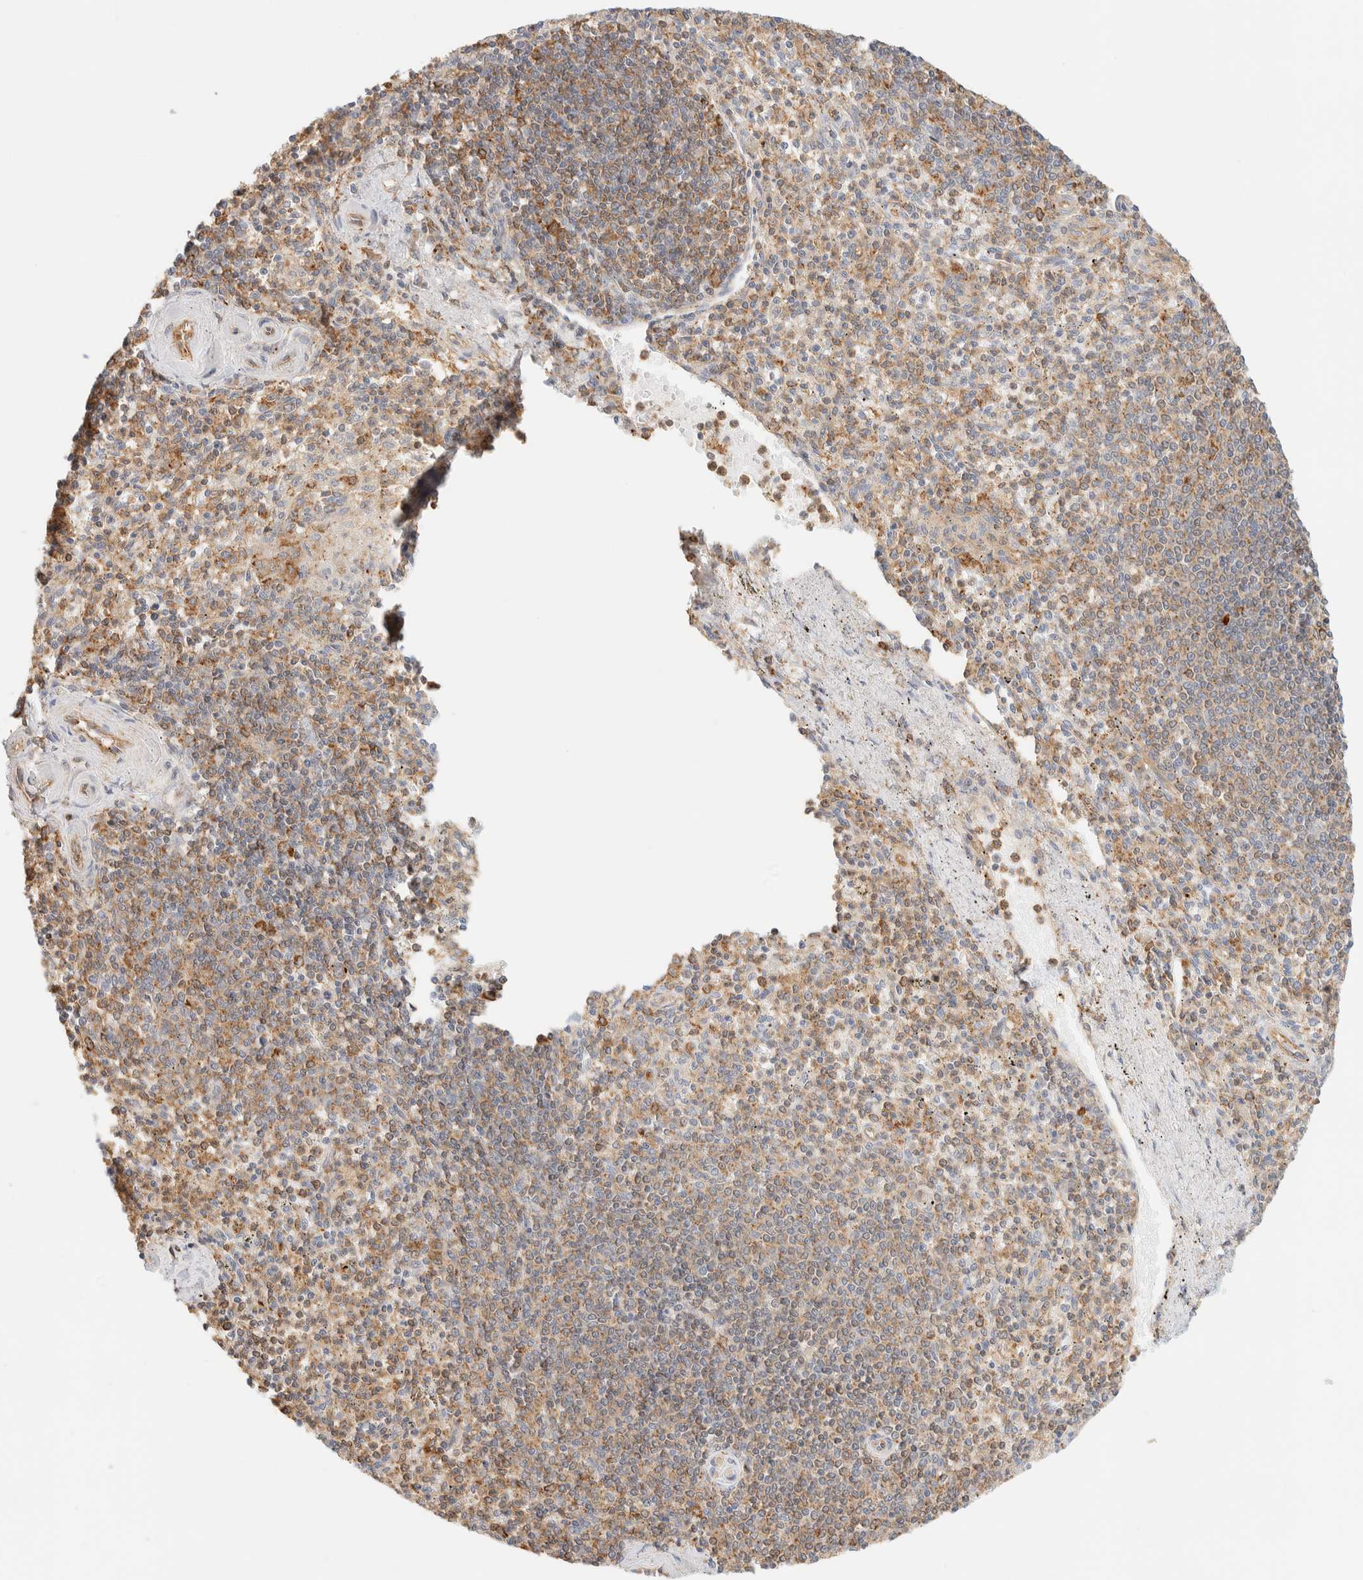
{"staining": {"intensity": "moderate", "quantity": ">75%", "location": "cytoplasmic/membranous"}, "tissue": "spleen", "cell_type": "Cells in red pulp", "image_type": "normal", "snomed": [{"axis": "morphology", "description": "Normal tissue, NOS"}, {"axis": "topography", "description": "Spleen"}], "caption": "Human spleen stained with a protein marker reveals moderate staining in cells in red pulp.", "gene": "TBC1D8B", "patient": {"sex": "male", "age": 72}}